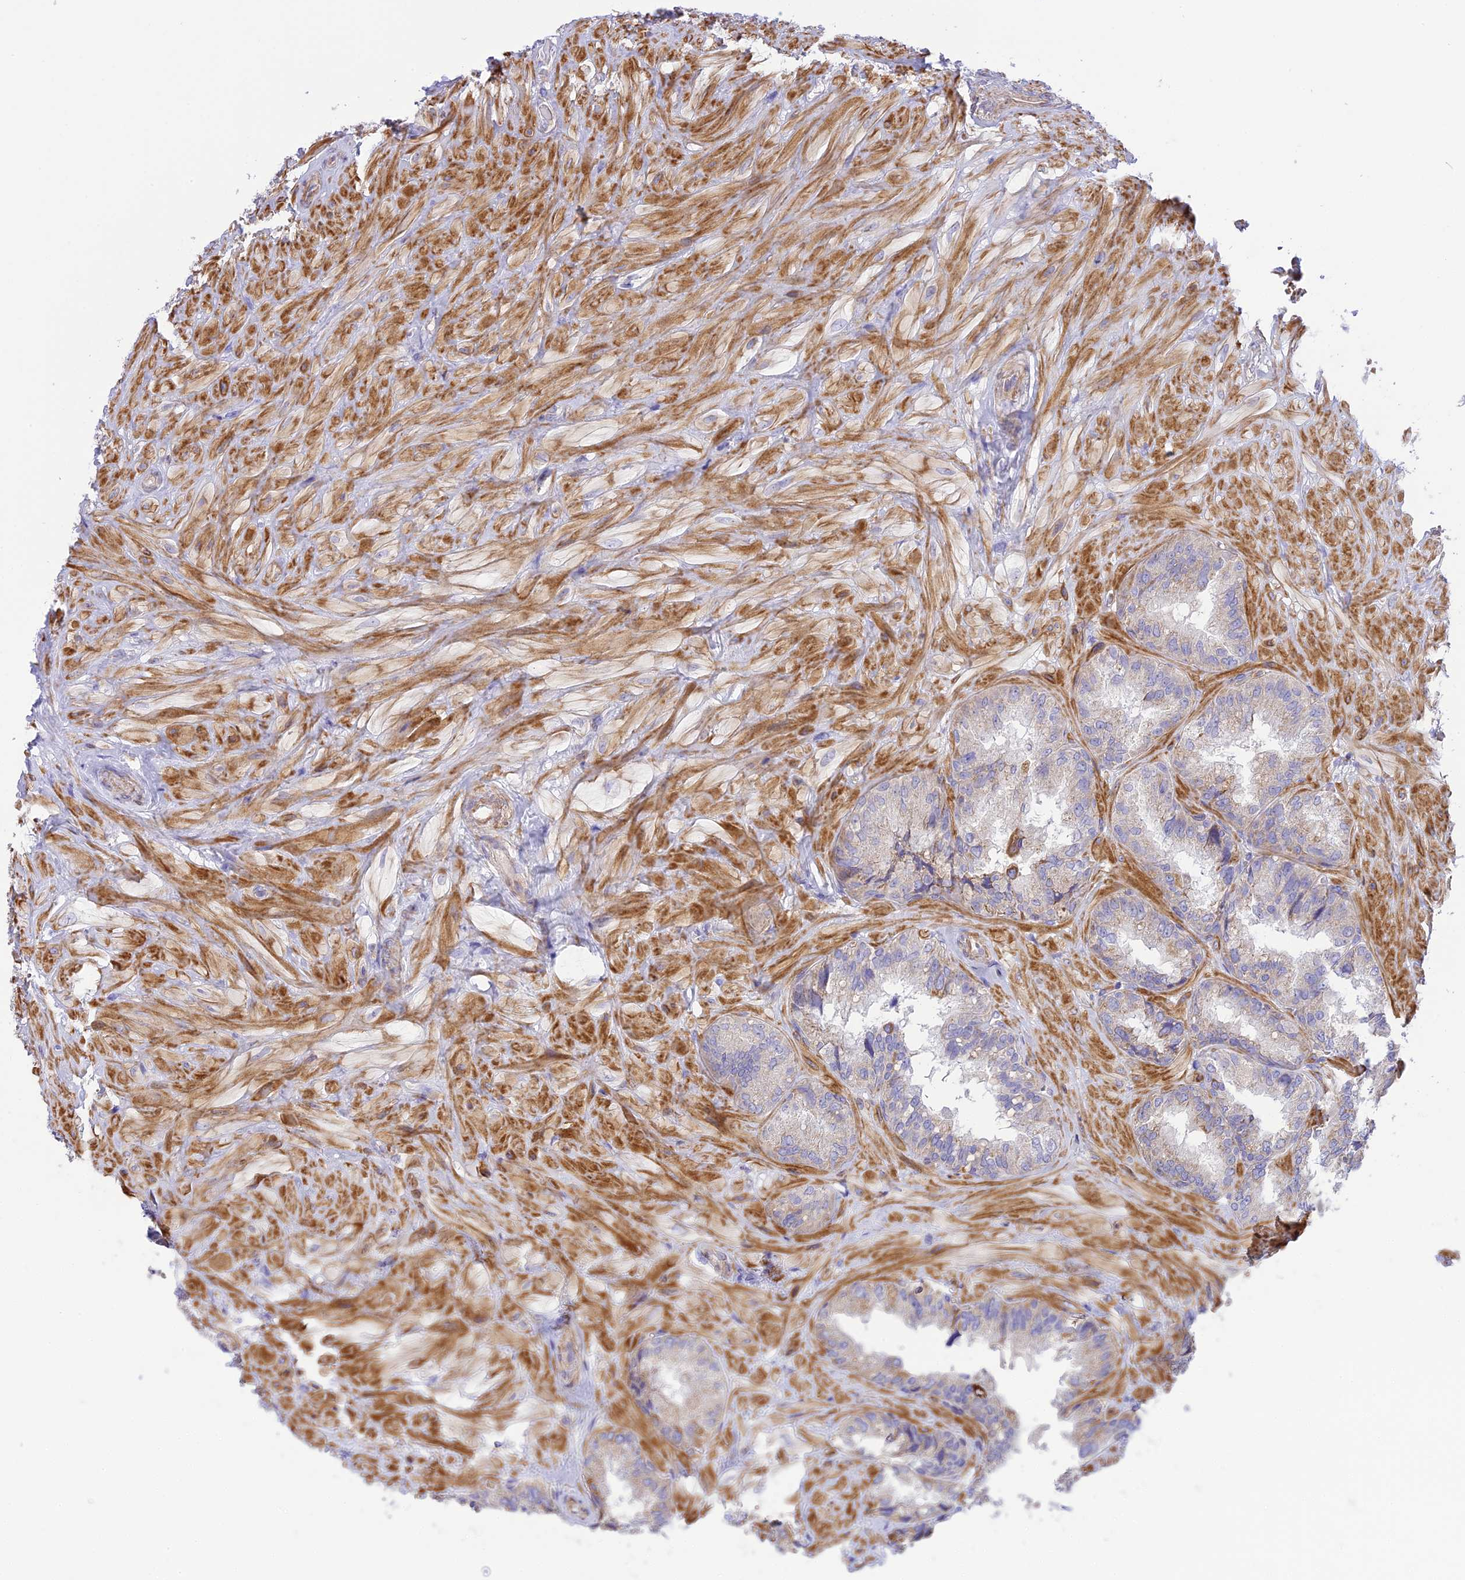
{"staining": {"intensity": "moderate", "quantity": "<25%", "location": "cytoplasmic/membranous"}, "tissue": "seminal vesicle", "cell_type": "Glandular cells", "image_type": "normal", "snomed": [{"axis": "morphology", "description": "Normal tissue, NOS"}, {"axis": "topography", "description": "Prostate and seminal vesicle, NOS"}, {"axis": "topography", "description": "Prostate"}, {"axis": "topography", "description": "Seminal veicle"}], "caption": "This photomicrograph demonstrates immunohistochemistry (IHC) staining of unremarkable seminal vesicle, with low moderate cytoplasmic/membranous positivity in about <25% of glandular cells.", "gene": "CORO7", "patient": {"sex": "male", "age": 67}}